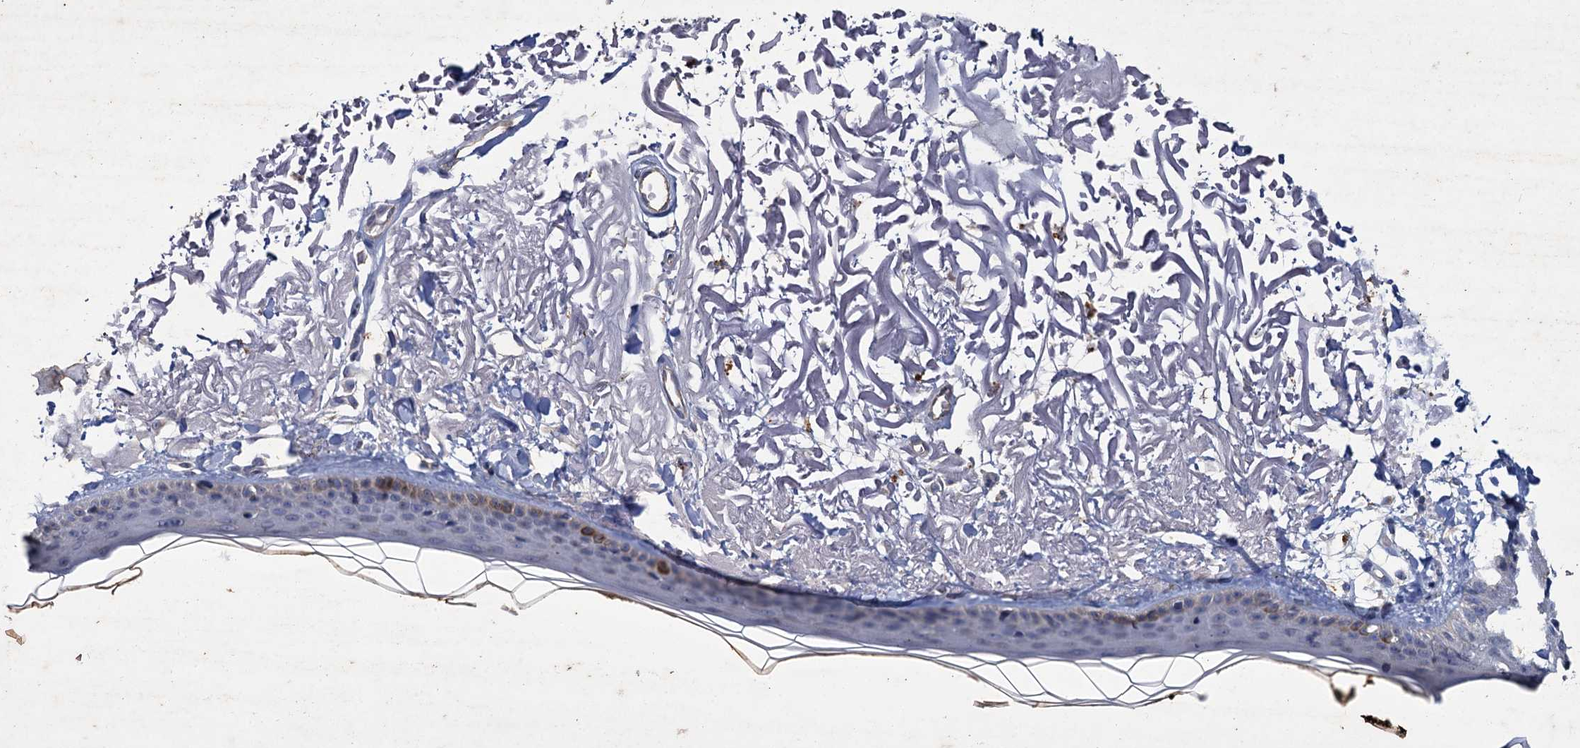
{"staining": {"intensity": "weak", "quantity": "25%-75%", "location": "cytoplasmic/membranous"}, "tissue": "skin", "cell_type": "Fibroblasts", "image_type": "normal", "snomed": [{"axis": "morphology", "description": "Normal tissue, NOS"}, {"axis": "topography", "description": "Skin"}, {"axis": "topography", "description": "Skeletal muscle"}], "caption": "Protein staining of benign skin shows weak cytoplasmic/membranous expression in about 25%-75% of fibroblasts. The protein of interest is shown in brown color, while the nuclei are stained blue.", "gene": "ATP9A", "patient": {"sex": "male", "age": 83}}